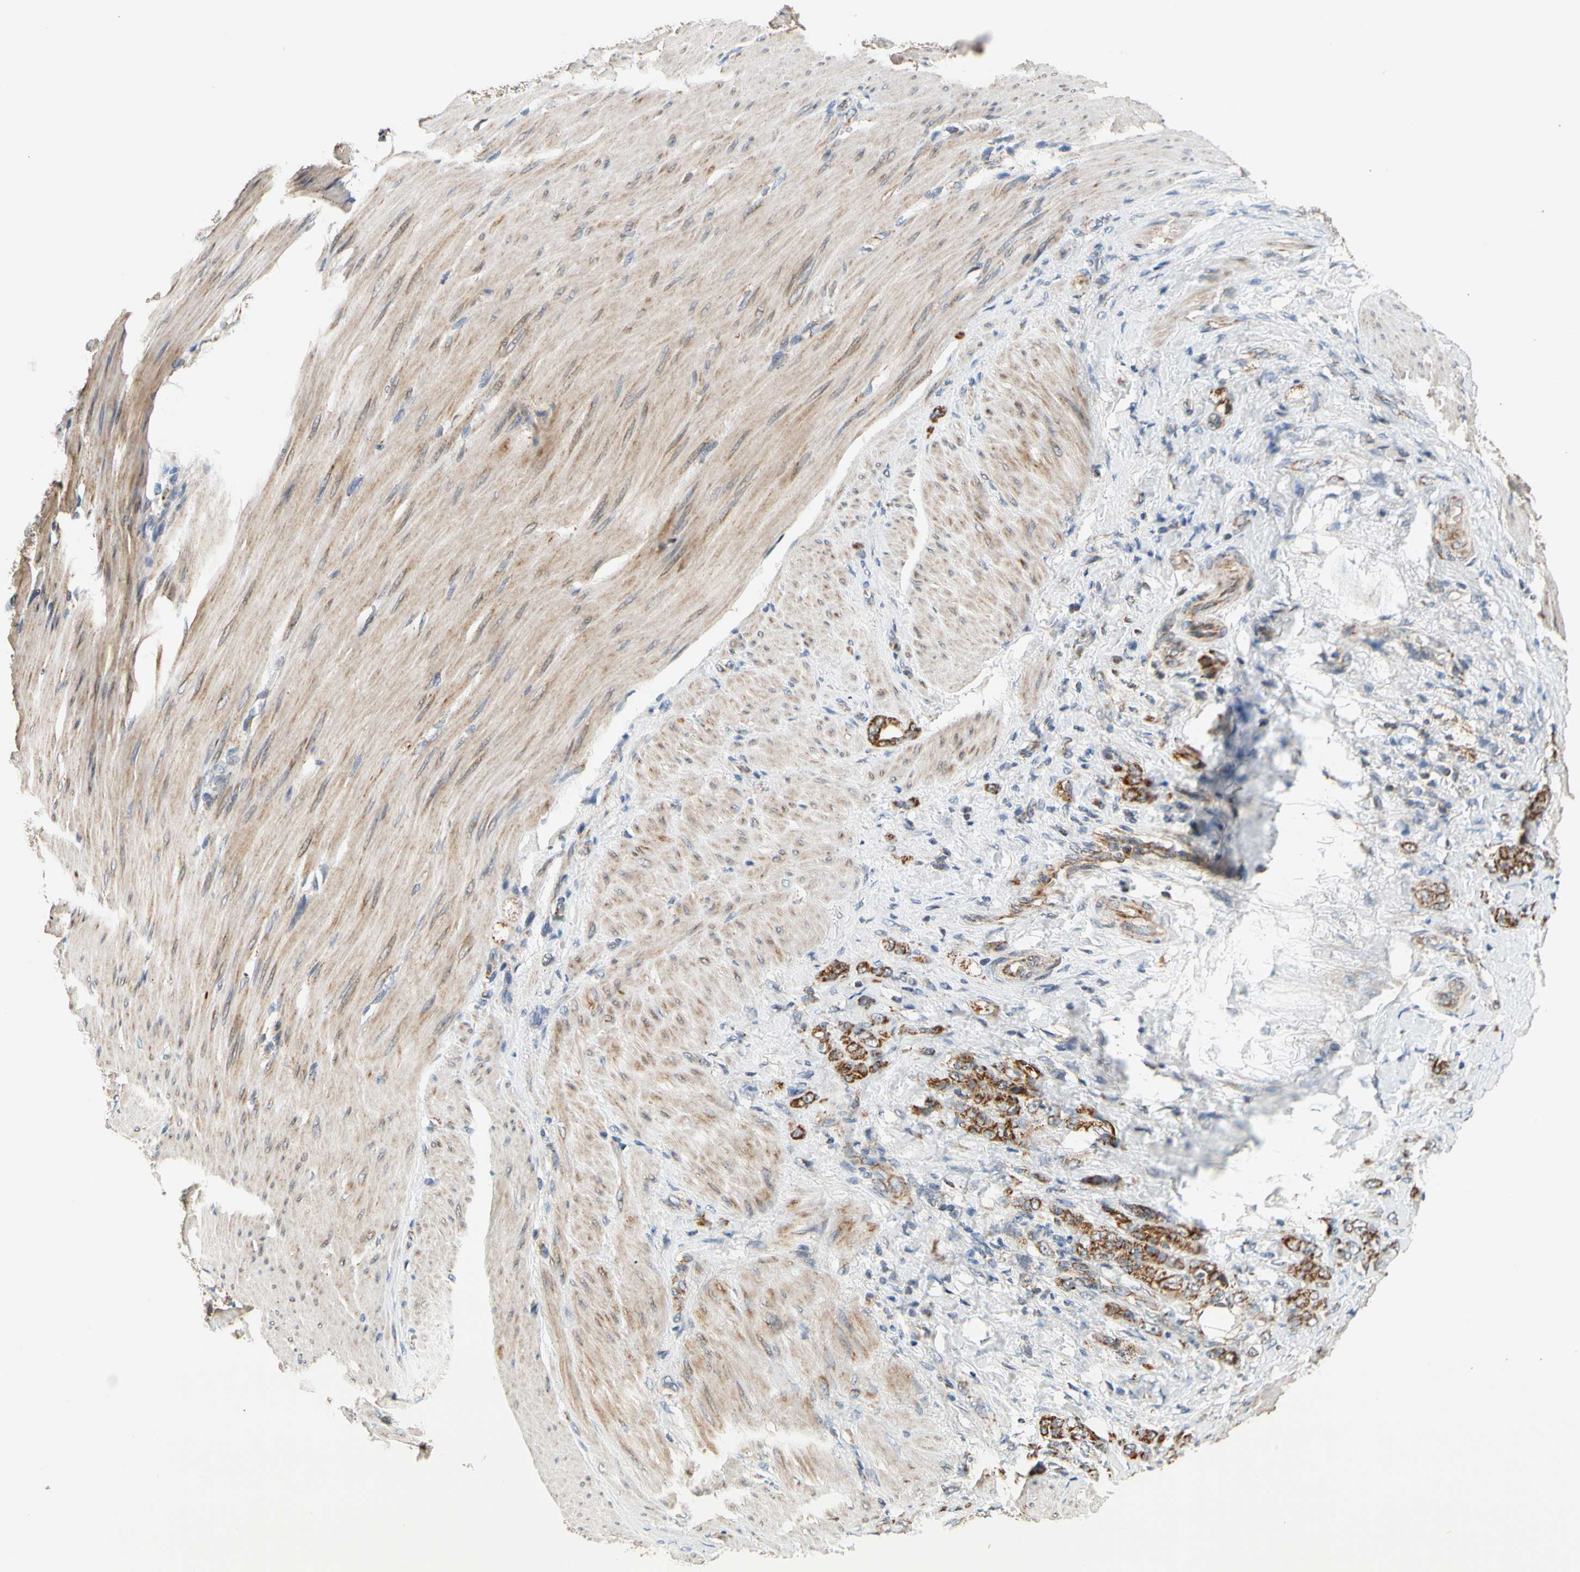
{"staining": {"intensity": "moderate", "quantity": ">75%", "location": "cytoplasmic/membranous"}, "tissue": "stomach cancer", "cell_type": "Tumor cells", "image_type": "cancer", "snomed": [{"axis": "morphology", "description": "Adenocarcinoma, NOS"}, {"axis": "topography", "description": "Stomach"}], "caption": "Immunohistochemistry image of neoplastic tissue: human stomach cancer stained using immunohistochemistry reveals medium levels of moderate protein expression localized specifically in the cytoplasmic/membranous of tumor cells, appearing as a cytoplasmic/membranous brown color.", "gene": "KHDC4", "patient": {"sex": "male", "age": 82}}